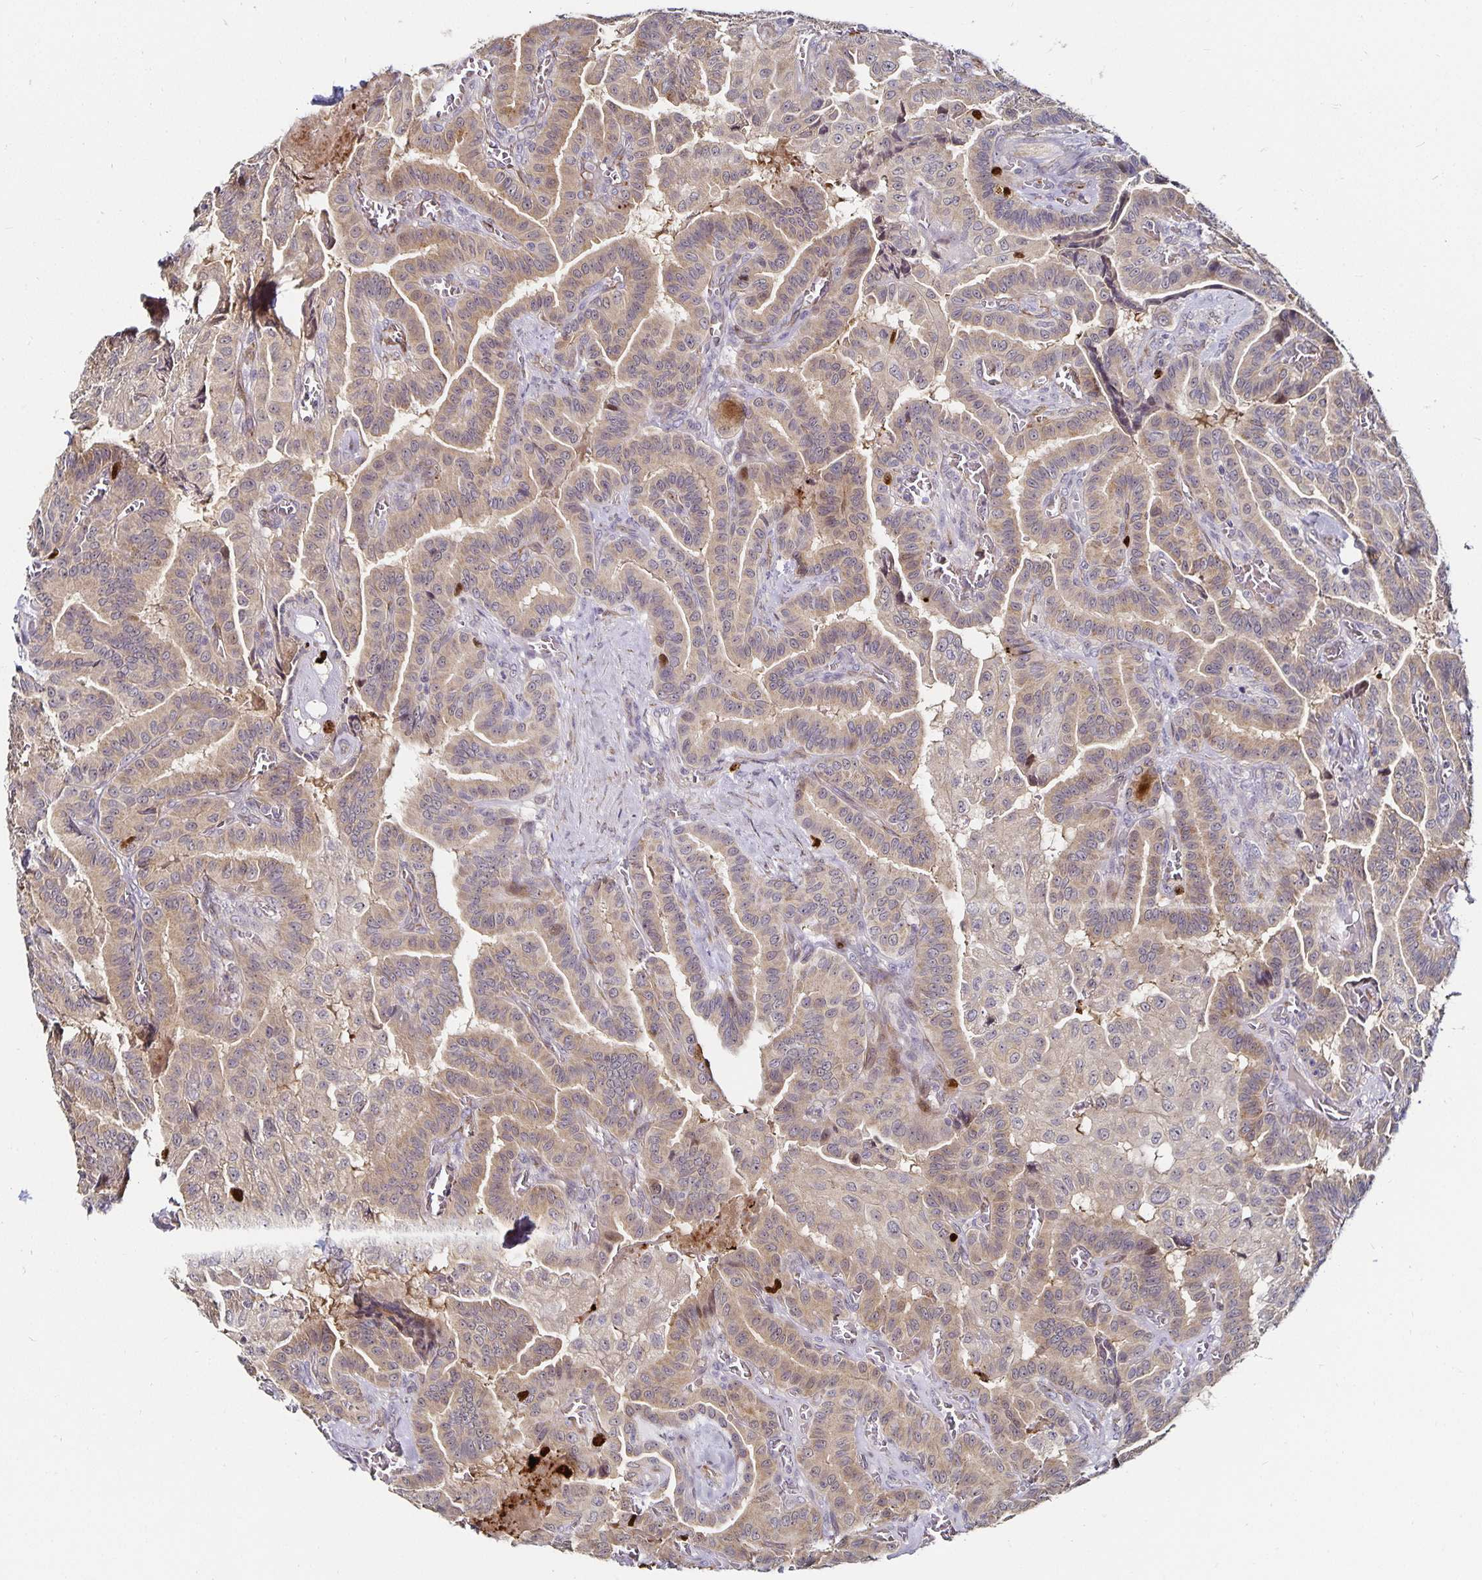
{"staining": {"intensity": "weak", "quantity": ">75%", "location": "cytoplasmic/membranous,nuclear"}, "tissue": "thyroid cancer", "cell_type": "Tumor cells", "image_type": "cancer", "snomed": [{"axis": "morphology", "description": "Papillary adenocarcinoma, NOS"}, {"axis": "morphology", "description": "Papillary adenoma metastatic"}, {"axis": "topography", "description": "Thyroid gland"}], "caption": "Immunohistochemical staining of thyroid cancer (papillary adenocarcinoma) shows low levels of weak cytoplasmic/membranous and nuclear expression in approximately >75% of tumor cells.", "gene": "ANLN", "patient": {"sex": "male", "age": 87}}